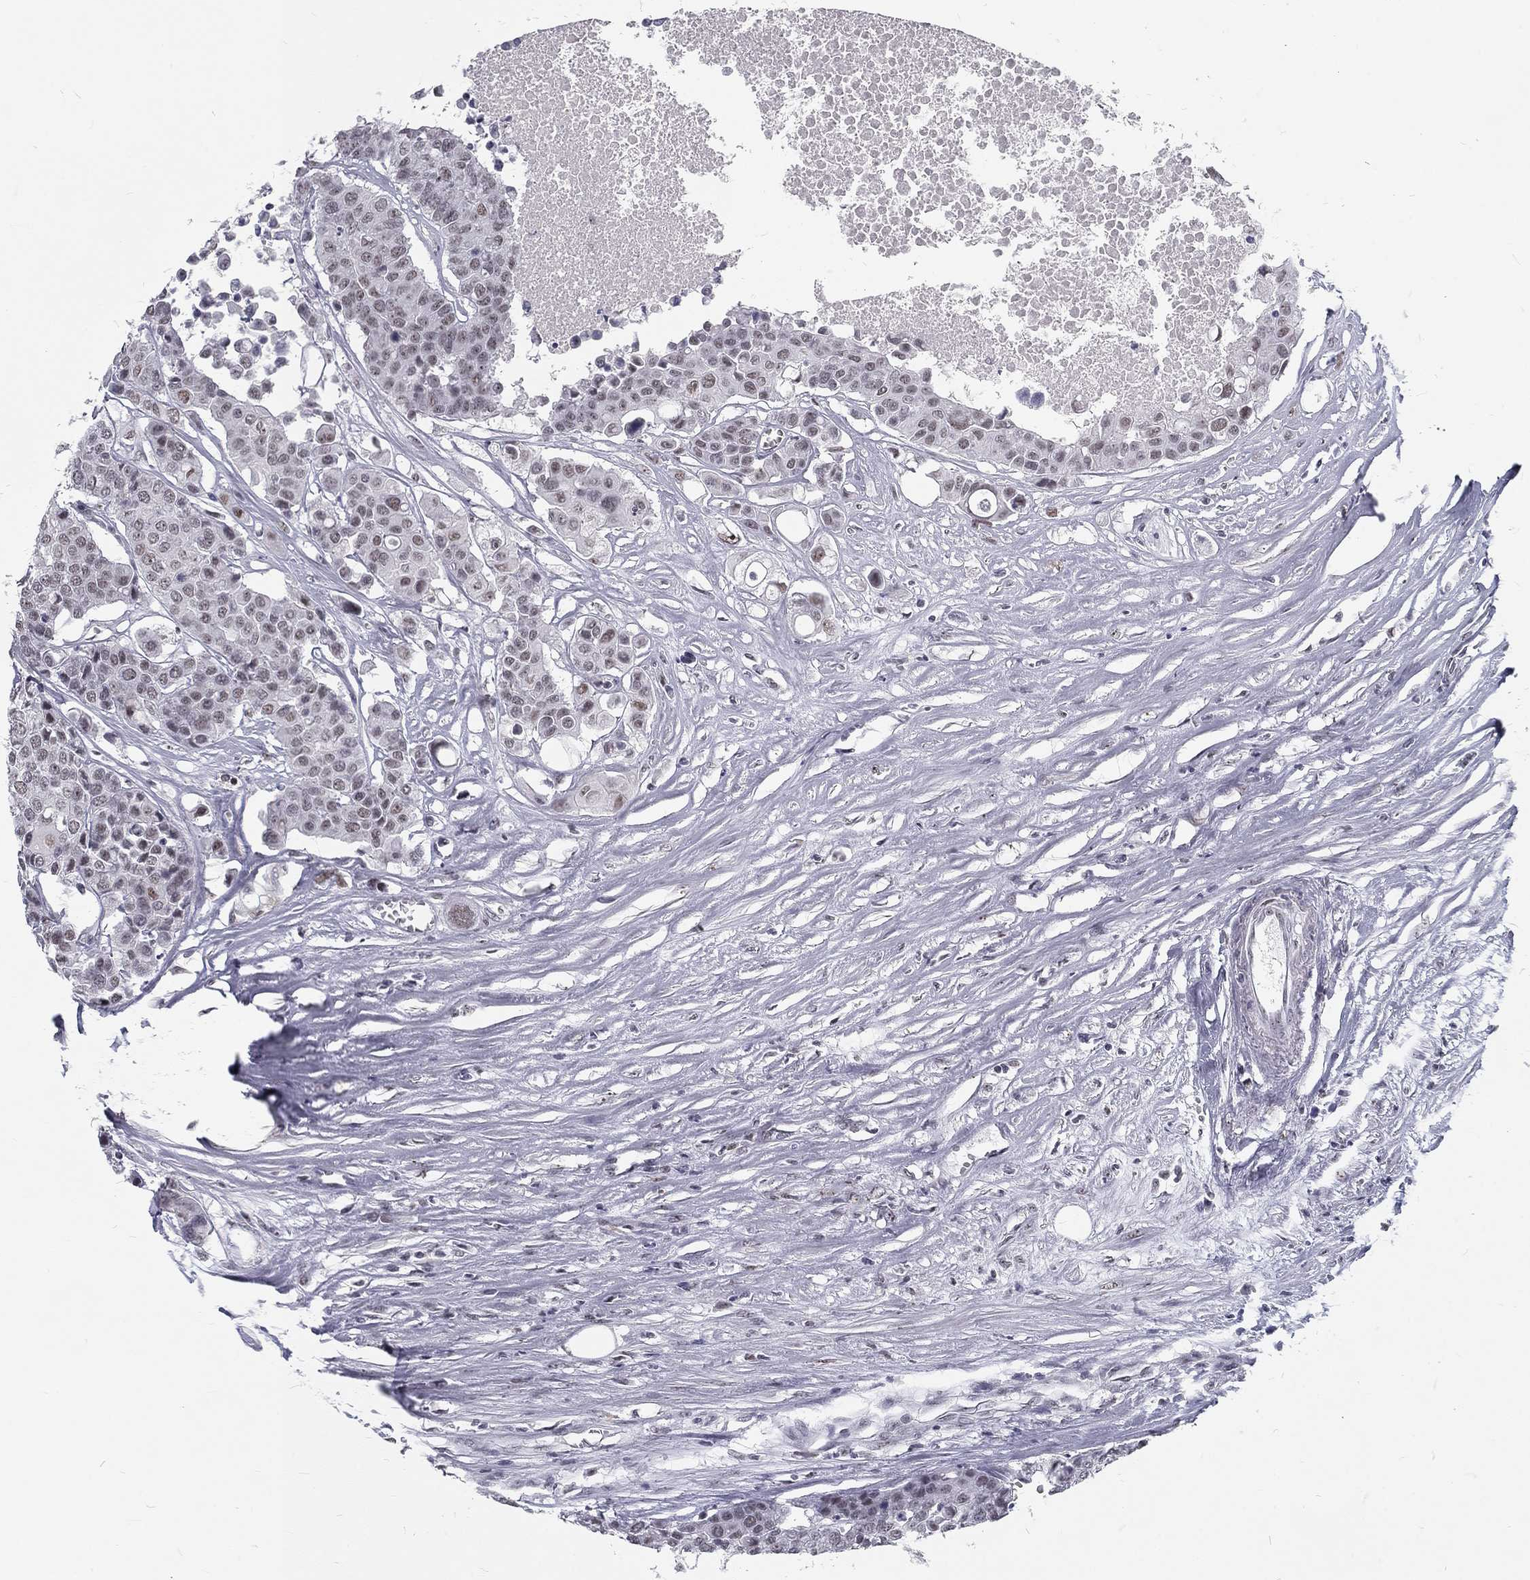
{"staining": {"intensity": "negative", "quantity": "none", "location": "none"}, "tissue": "carcinoid", "cell_type": "Tumor cells", "image_type": "cancer", "snomed": [{"axis": "morphology", "description": "Carcinoid, malignant, NOS"}, {"axis": "topography", "description": "Colon"}], "caption": "The micrograph displays no significant positivity in tumor cells of carcinoid.", "gene": "SNORC", "patient": {"sex": "male", "age": 81}}